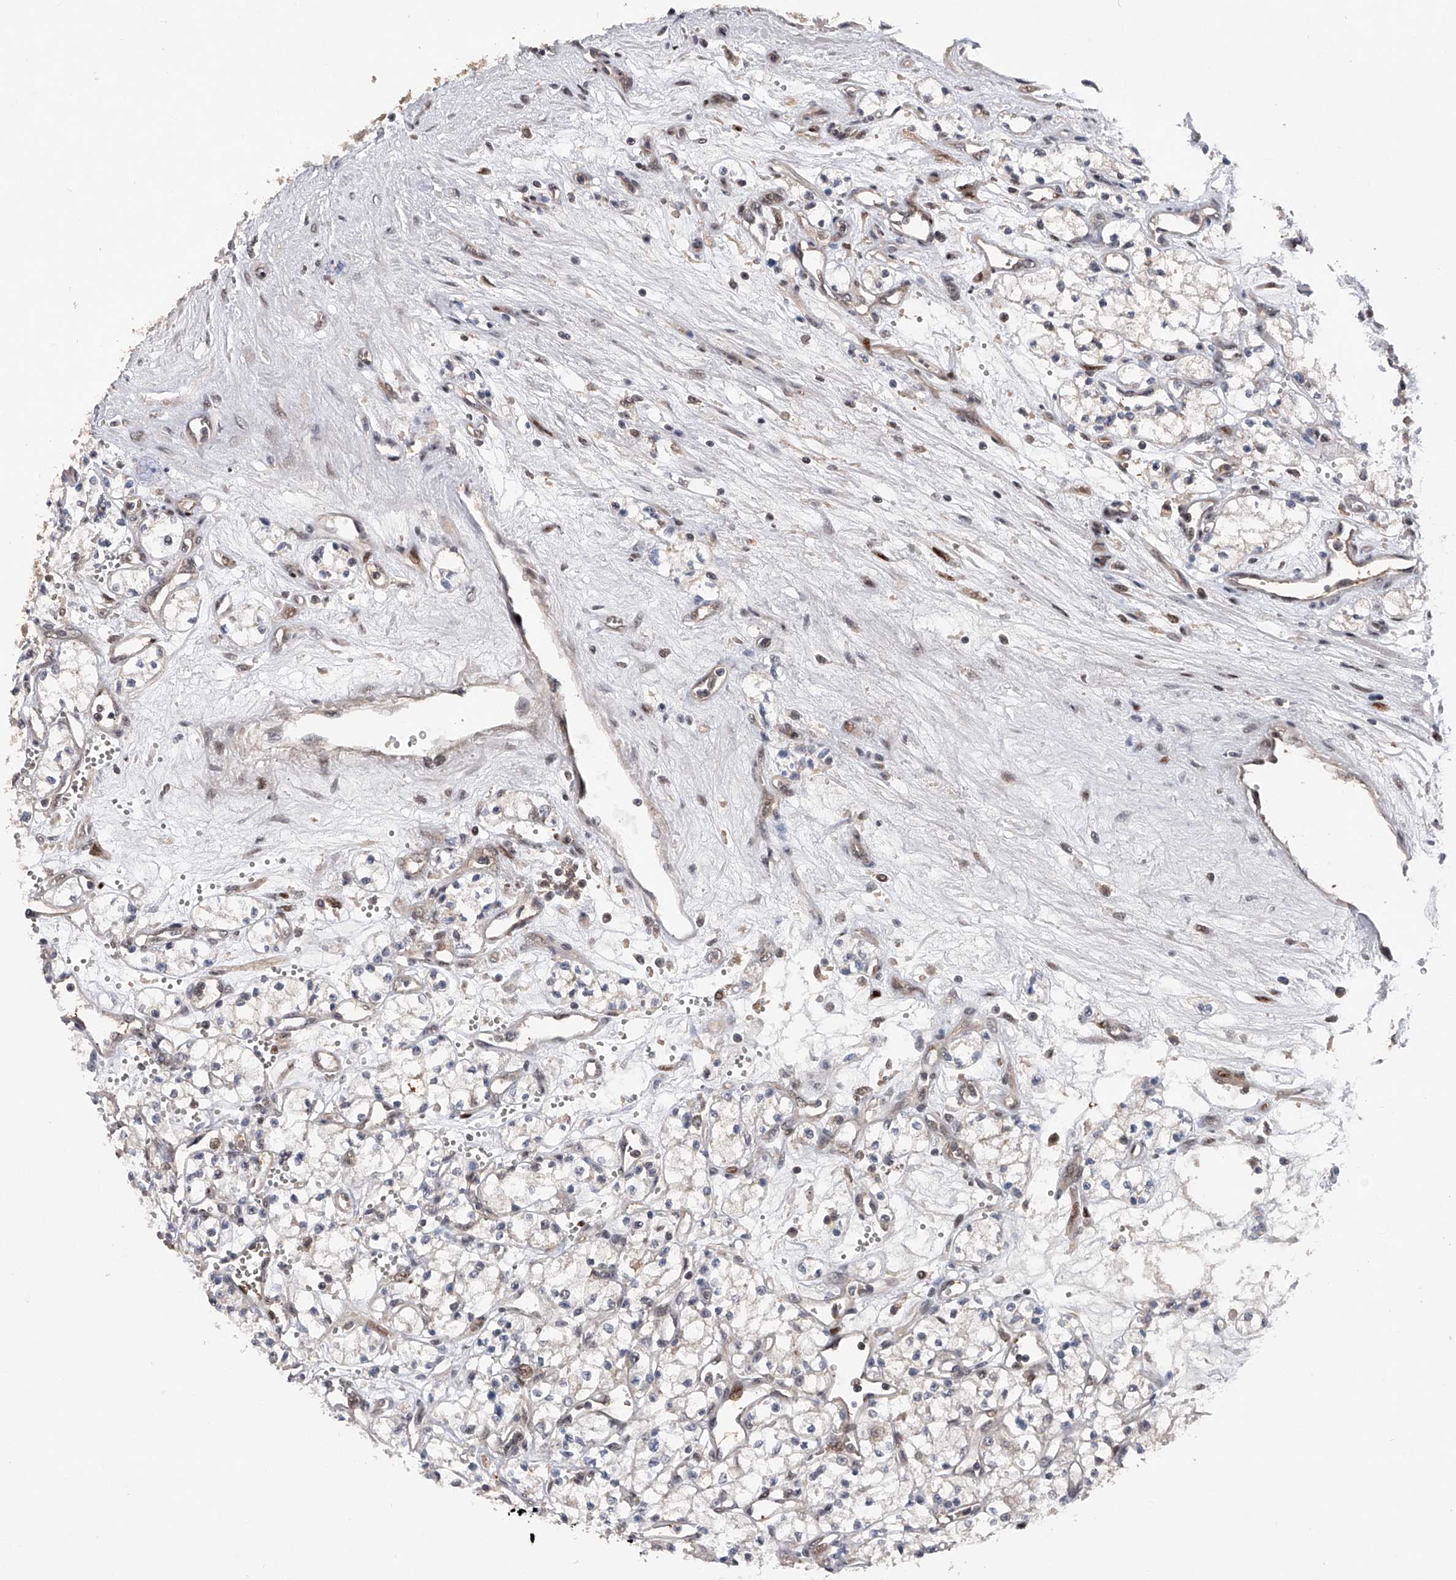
{"staining": {"intensity": "negative", "quantity": "none", "location": "none"}, "tissue": "renal cancer", "cell_type": "Tumor cells", "image_type": "cancer", "snomed": [{"axis": "morphology", "description": "Adenocarcinoma, NOS"}, {"axis": "topography", "description": "Kidney"}], "caption": "Immunohistochemistry (IHC) micrograph of human renal adenocarcinoma stained for a protein (brown), which displays no staining in tumor cells.", "gene": "RWDD2A", "patient": {"sex": "male", "age": 59}}